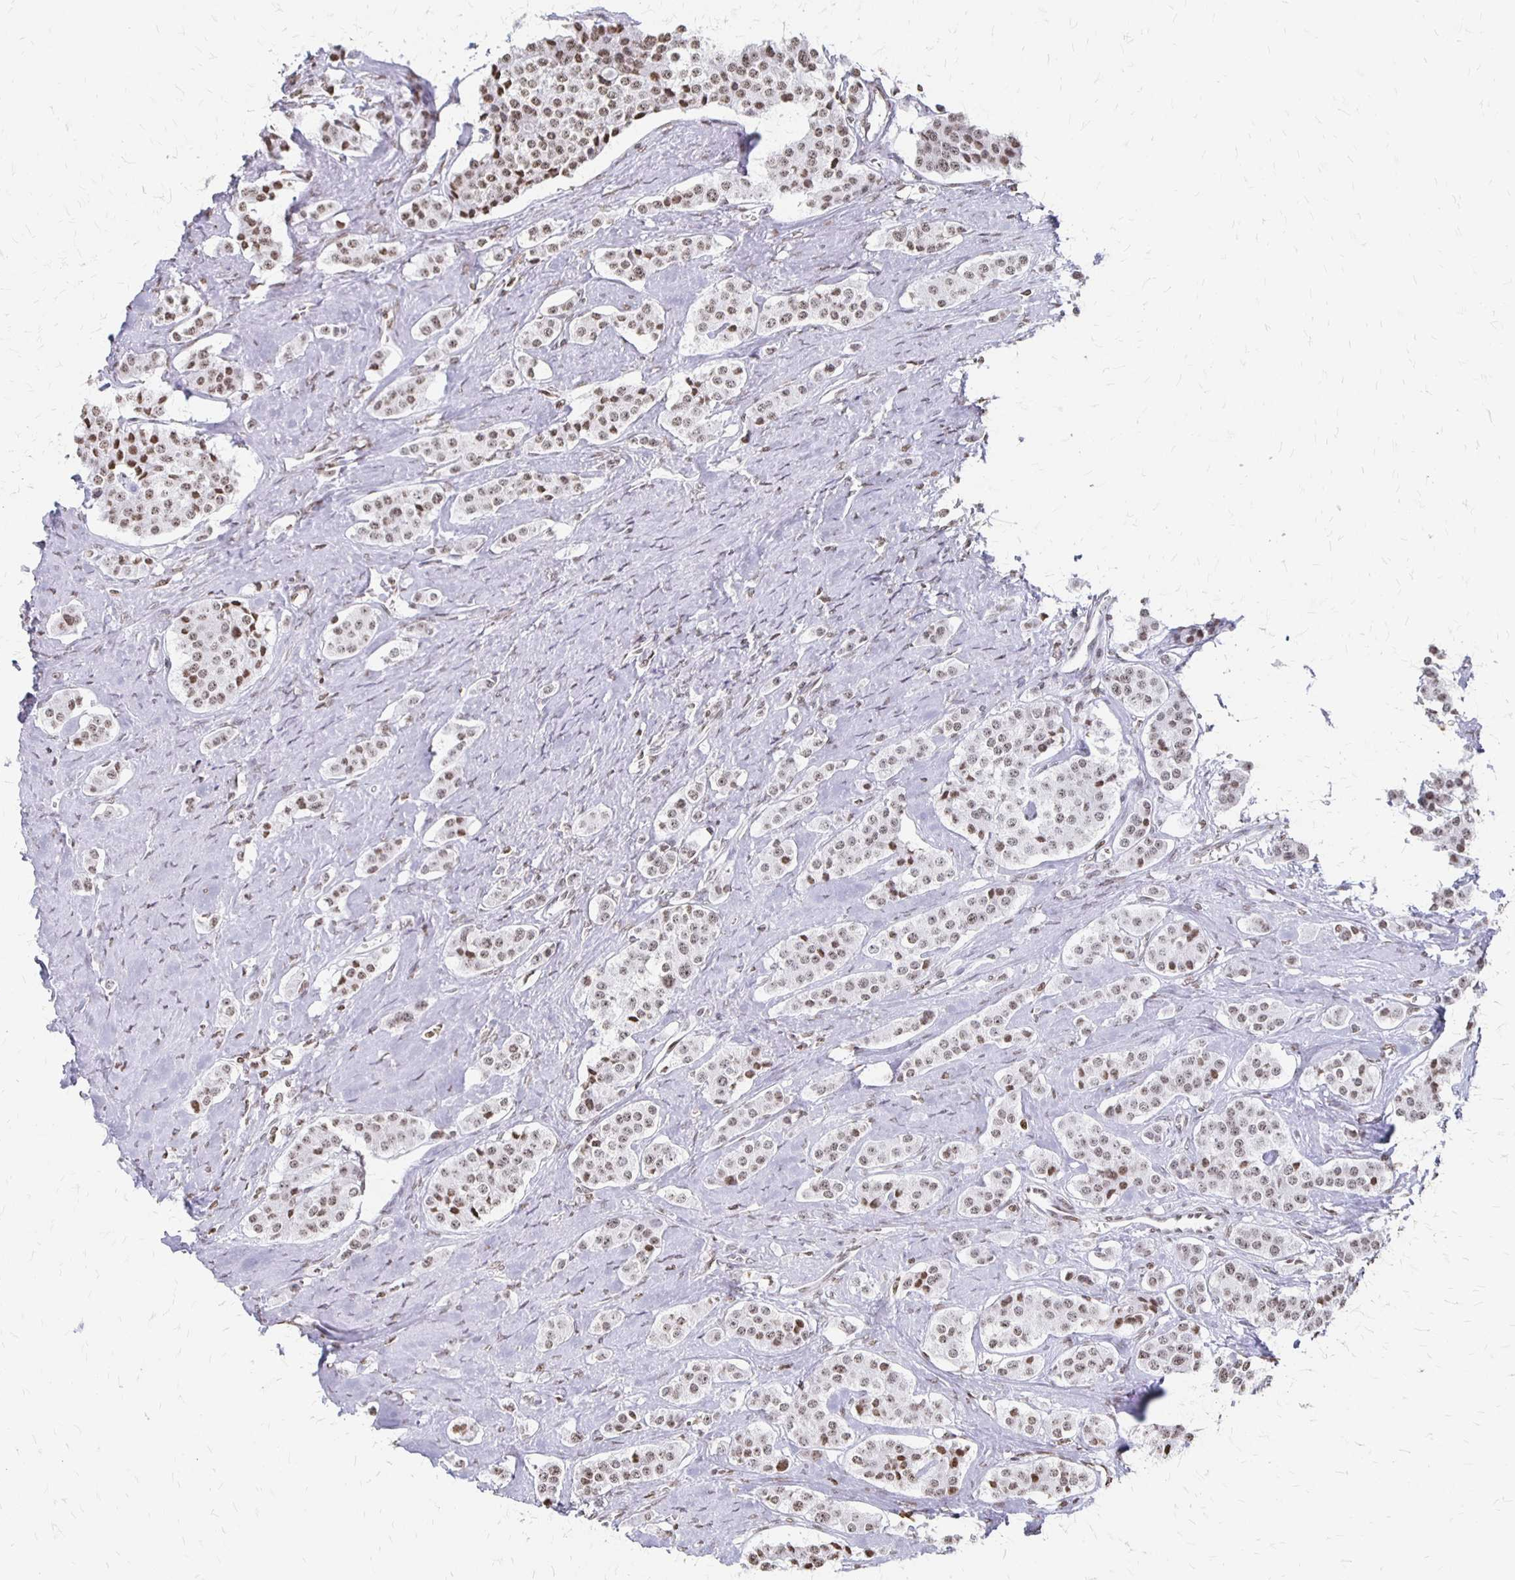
{"staining": {"intensity": "weak", "quantity": ">75%", "location": "nuclear"}, "tissue": "carcinoid", "cell_type": "Tumor cells", "image_type": "cancer", "snomed": [{"axis": "morphology", "description": "Carcinoid, malignant, NOS"}, {"axis": "topography", "description": "Small intestine"}], "caption": "A brown stain highlights weak nuclear staining of a protein in carcinoid tumor cells.", "gene": "ZNF280C", "patient": {"sex": "male", "age": 63}}